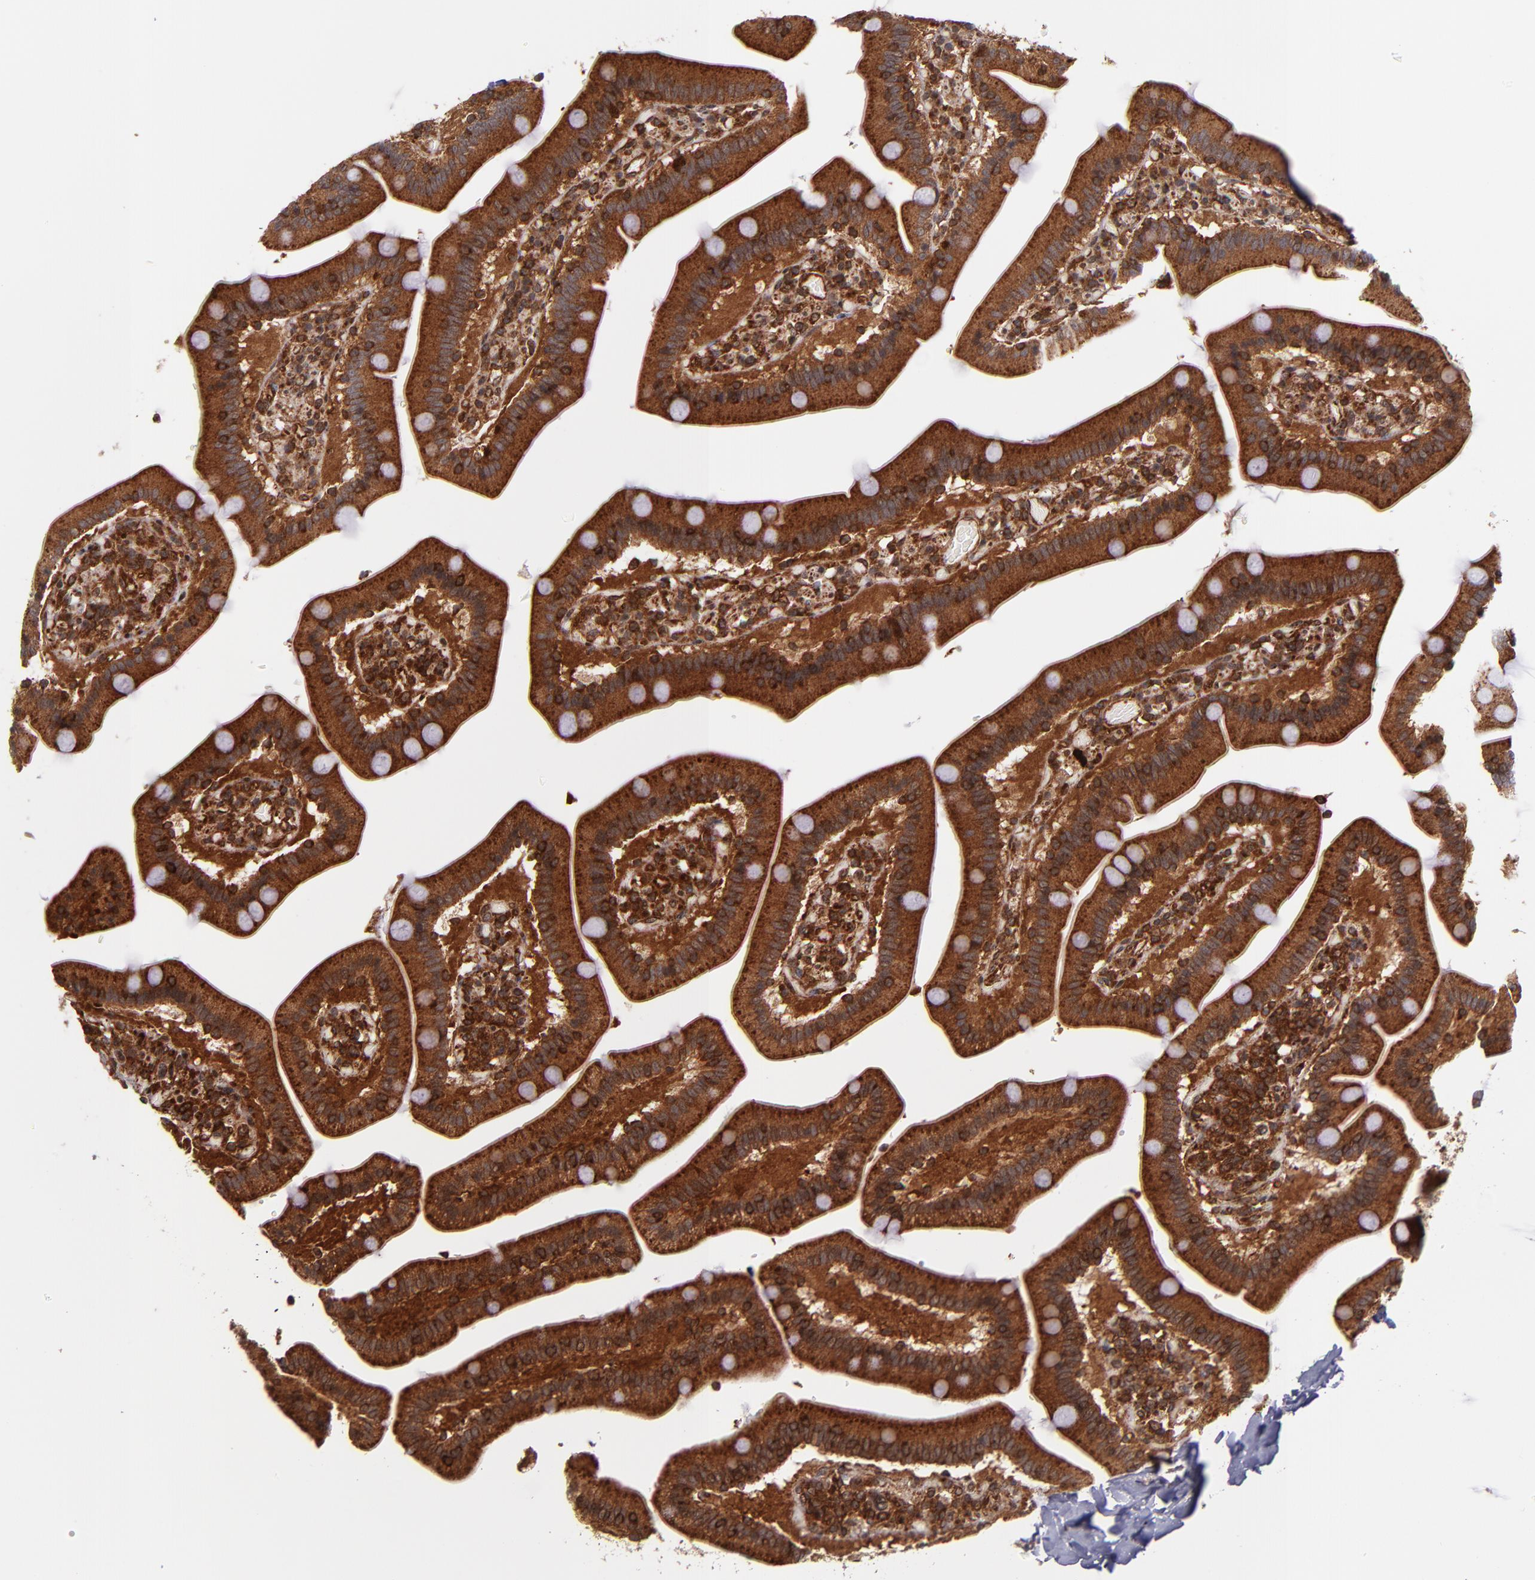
{"staining": {"intensity": "strong", "quantity": ">75%", "location": "cytoplasmic/membranous"}, "tissue": "duodenum", "cell_type": "Glandular cells", "image_type": "normal", "snomed": [{"axis": "morphology", "description": "Normal tissue, NOS"}, {"axis": "topography", "description": "Duodenum"}], "caption": "A brown stain shows strong cytoplasmic/membranous staining of a protein in glandular cells of benign human duodenum.", "gene": "STX8", "patient": {"sex": "male", "age": 66}}